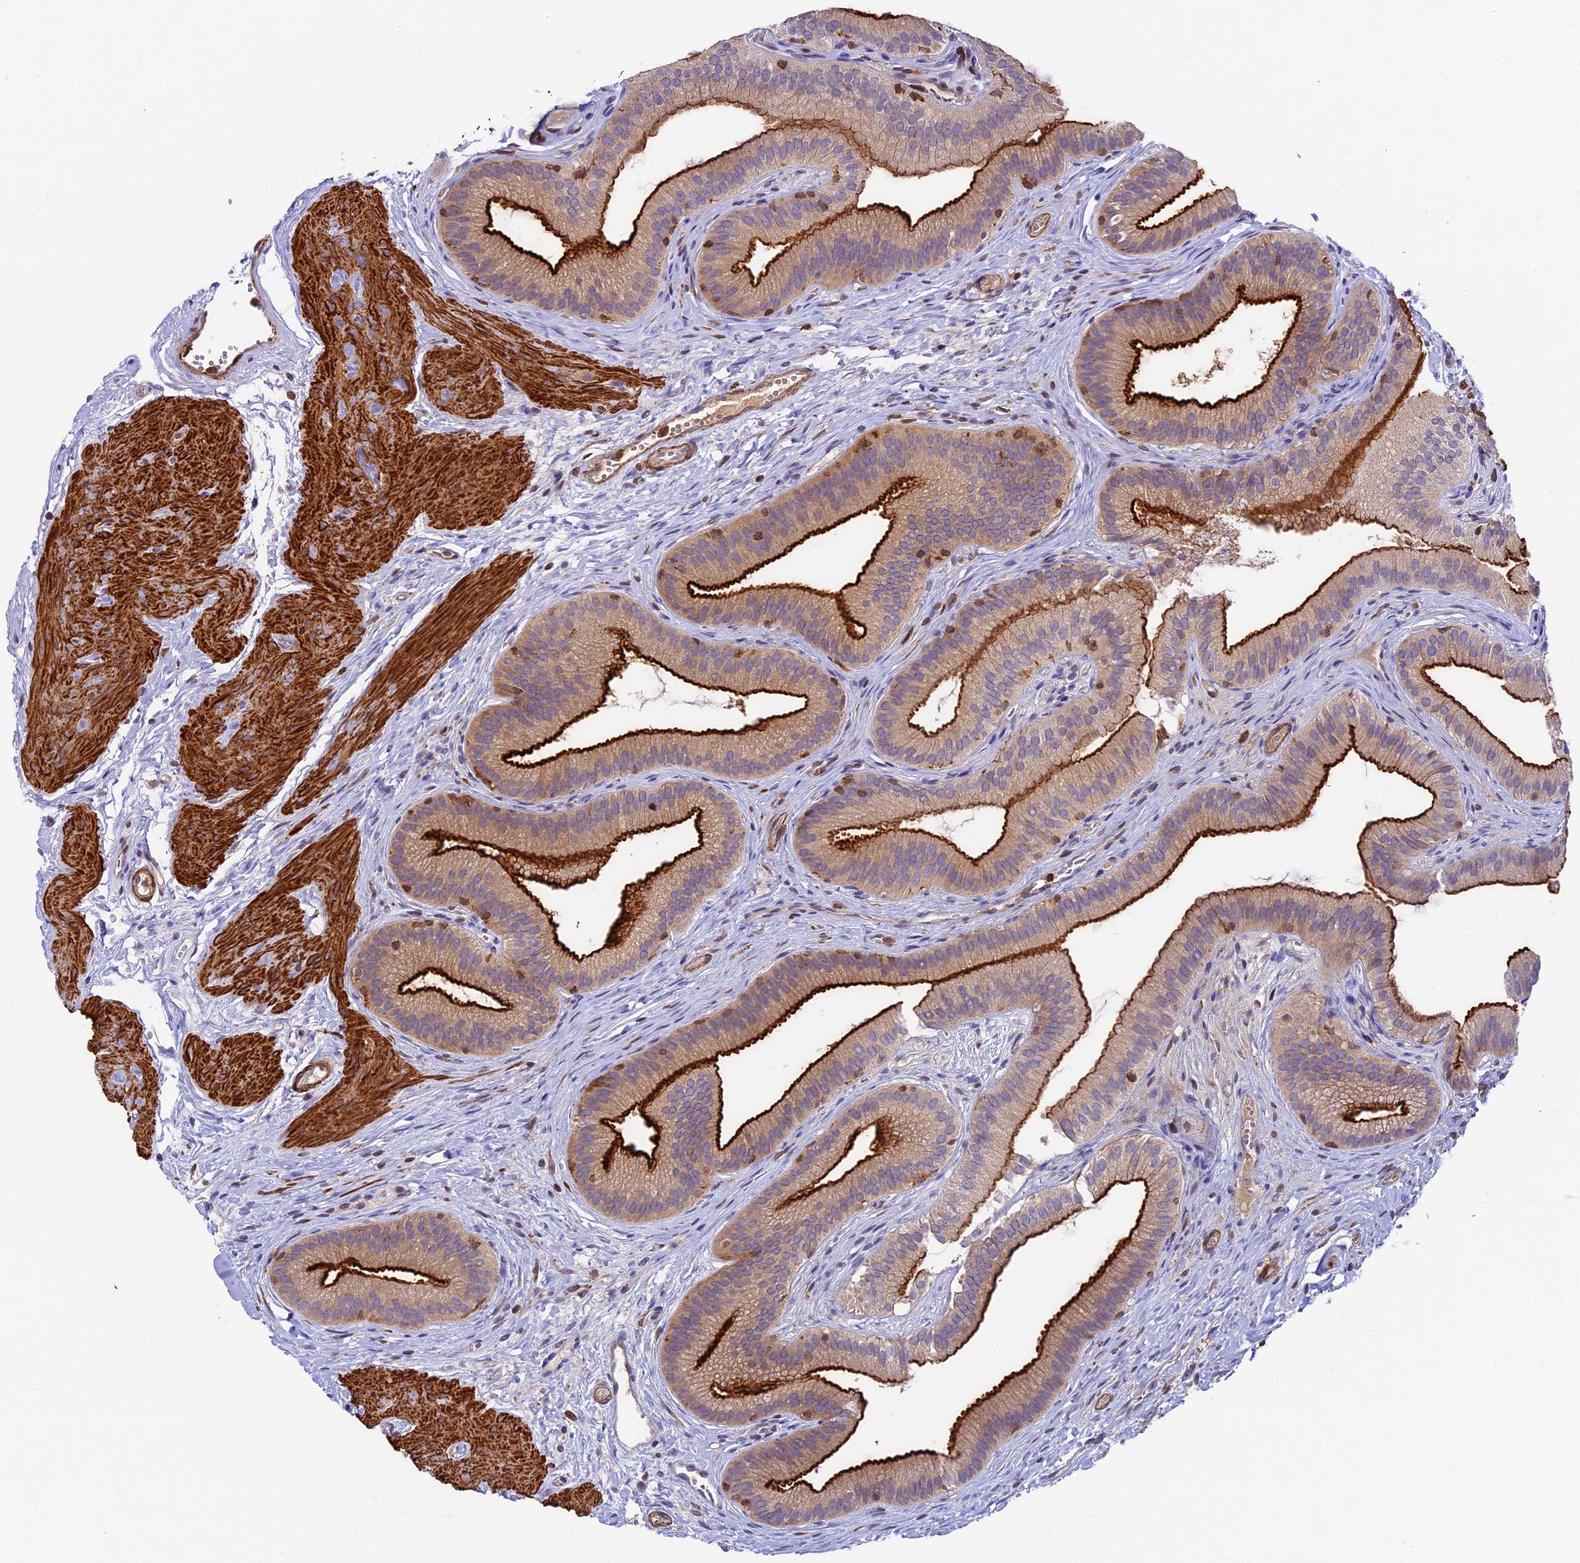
{"staining": {"intensity": "strong", "quantity": "25%-75%", "location": "cytoplasmic/membranous"}, "tissue": "gallbladder", "cell_type": "Glandular cells", "image_type": "normal", "snomed": [{"axis": "morphology", "description": "Normal tissue, NOS"}, {"axis": "topography", "description": "Gallbladder"}], "caption": "Unremarkable gallbladder was stained to show a protein in brown. There is high levels of strong cytoplasmic/membranous expression in approximately 25%-75% of glandular cells.", "gene": "TBC1D1", "patient": {"sex": "female", "age": 54}}